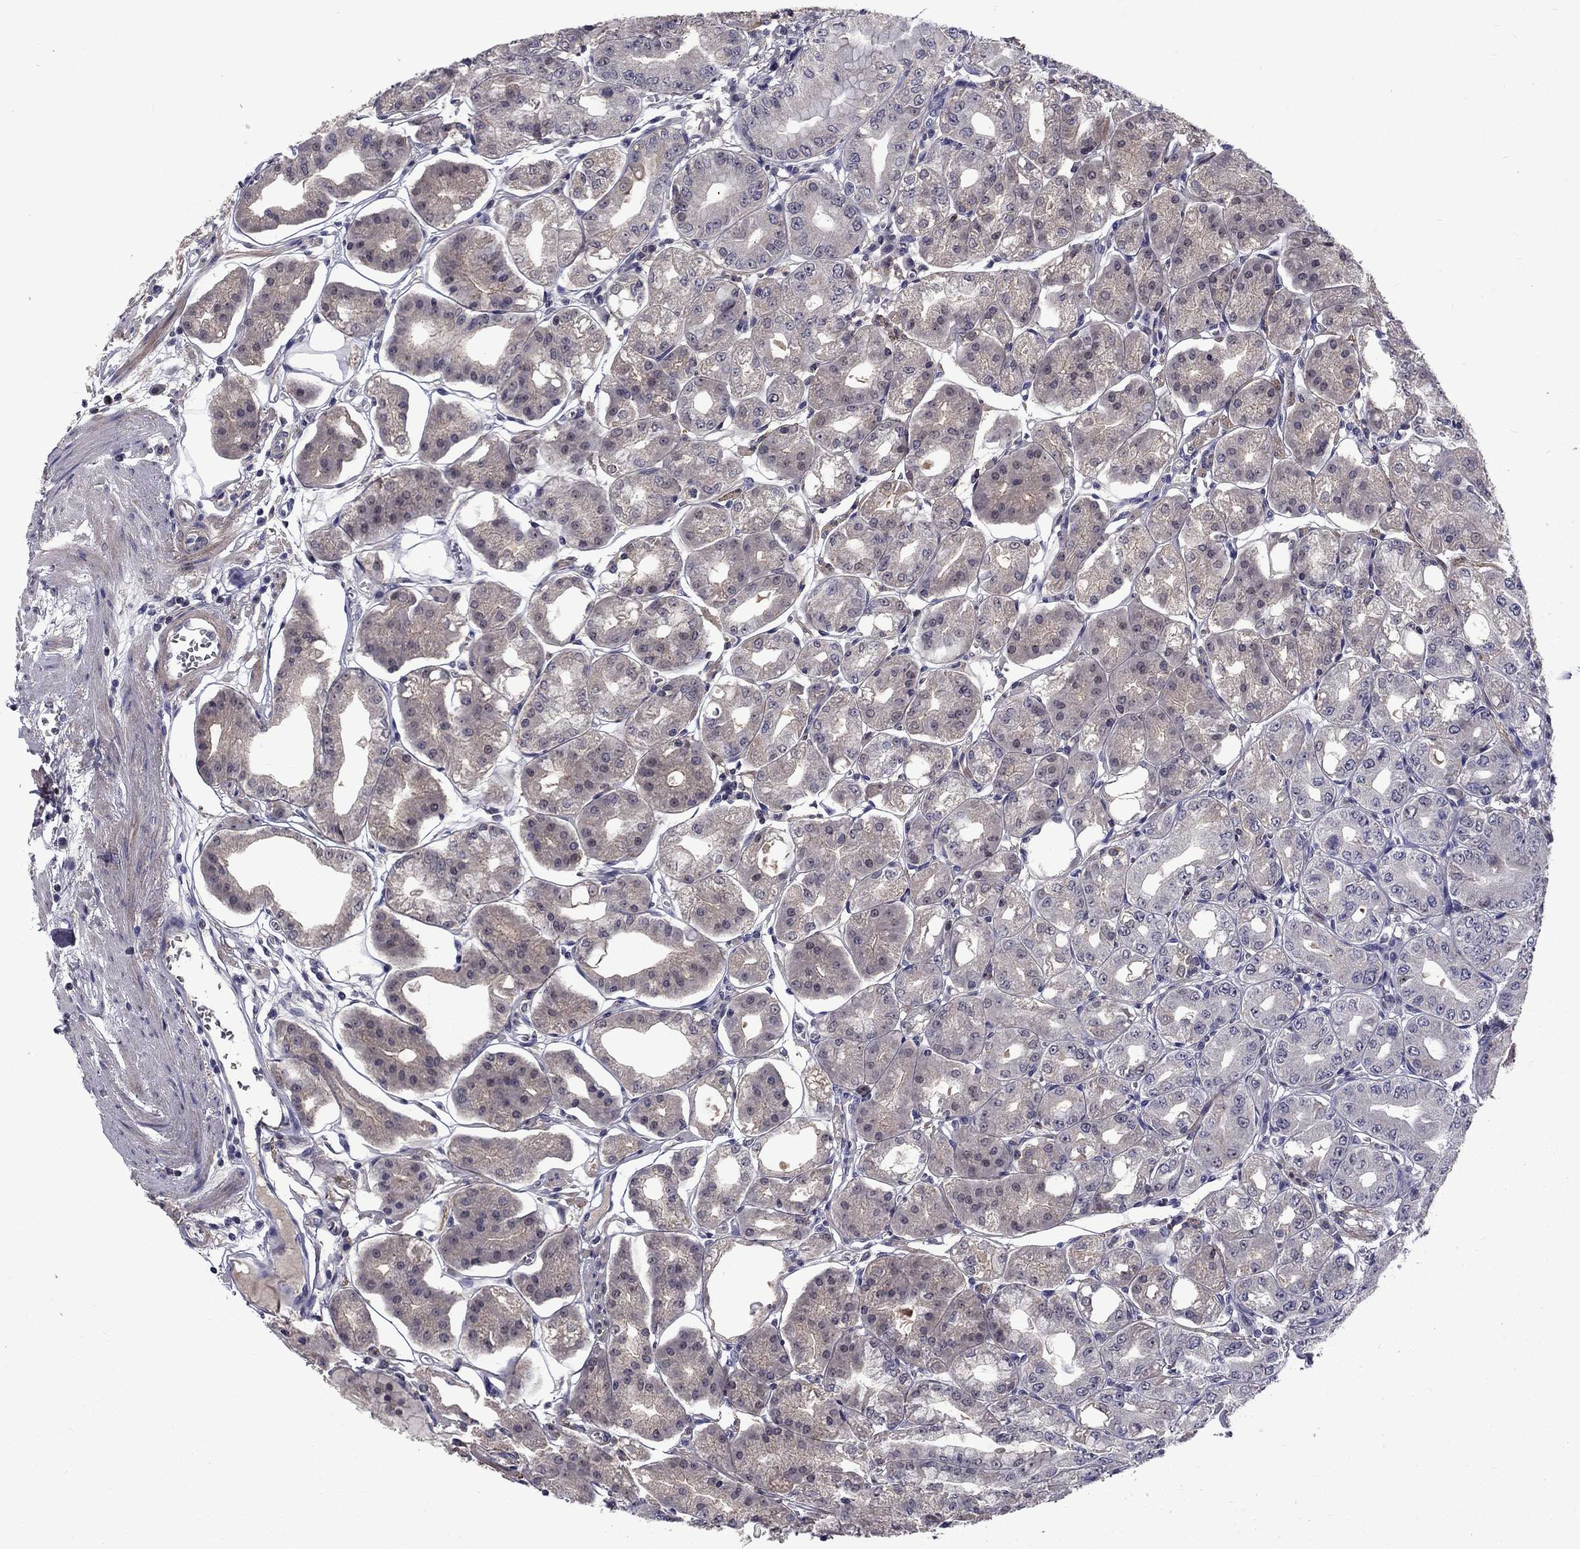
{"staining": {"intensity": "strong", "quantity": "<25%", "location": "cytoplasmic/membranous"}, "tissue": "stomach", "cell_type": "Glandular cells", "image_type": "normal", "snomed": [{"axis": "morphology", "description": "Normal tissue, NOS"}, {"axis": "topography", "description": "Stomach, lower"}], "caption": "DAB (3,3'-diaminobenzidine) immunohistochemical staining of normal stomach reveals strong cytoplasmic/membranous protein staining in about <25% of glandular cells.", "gene": "SNTA1", "patient": {"sex": "male", "age": 71}}